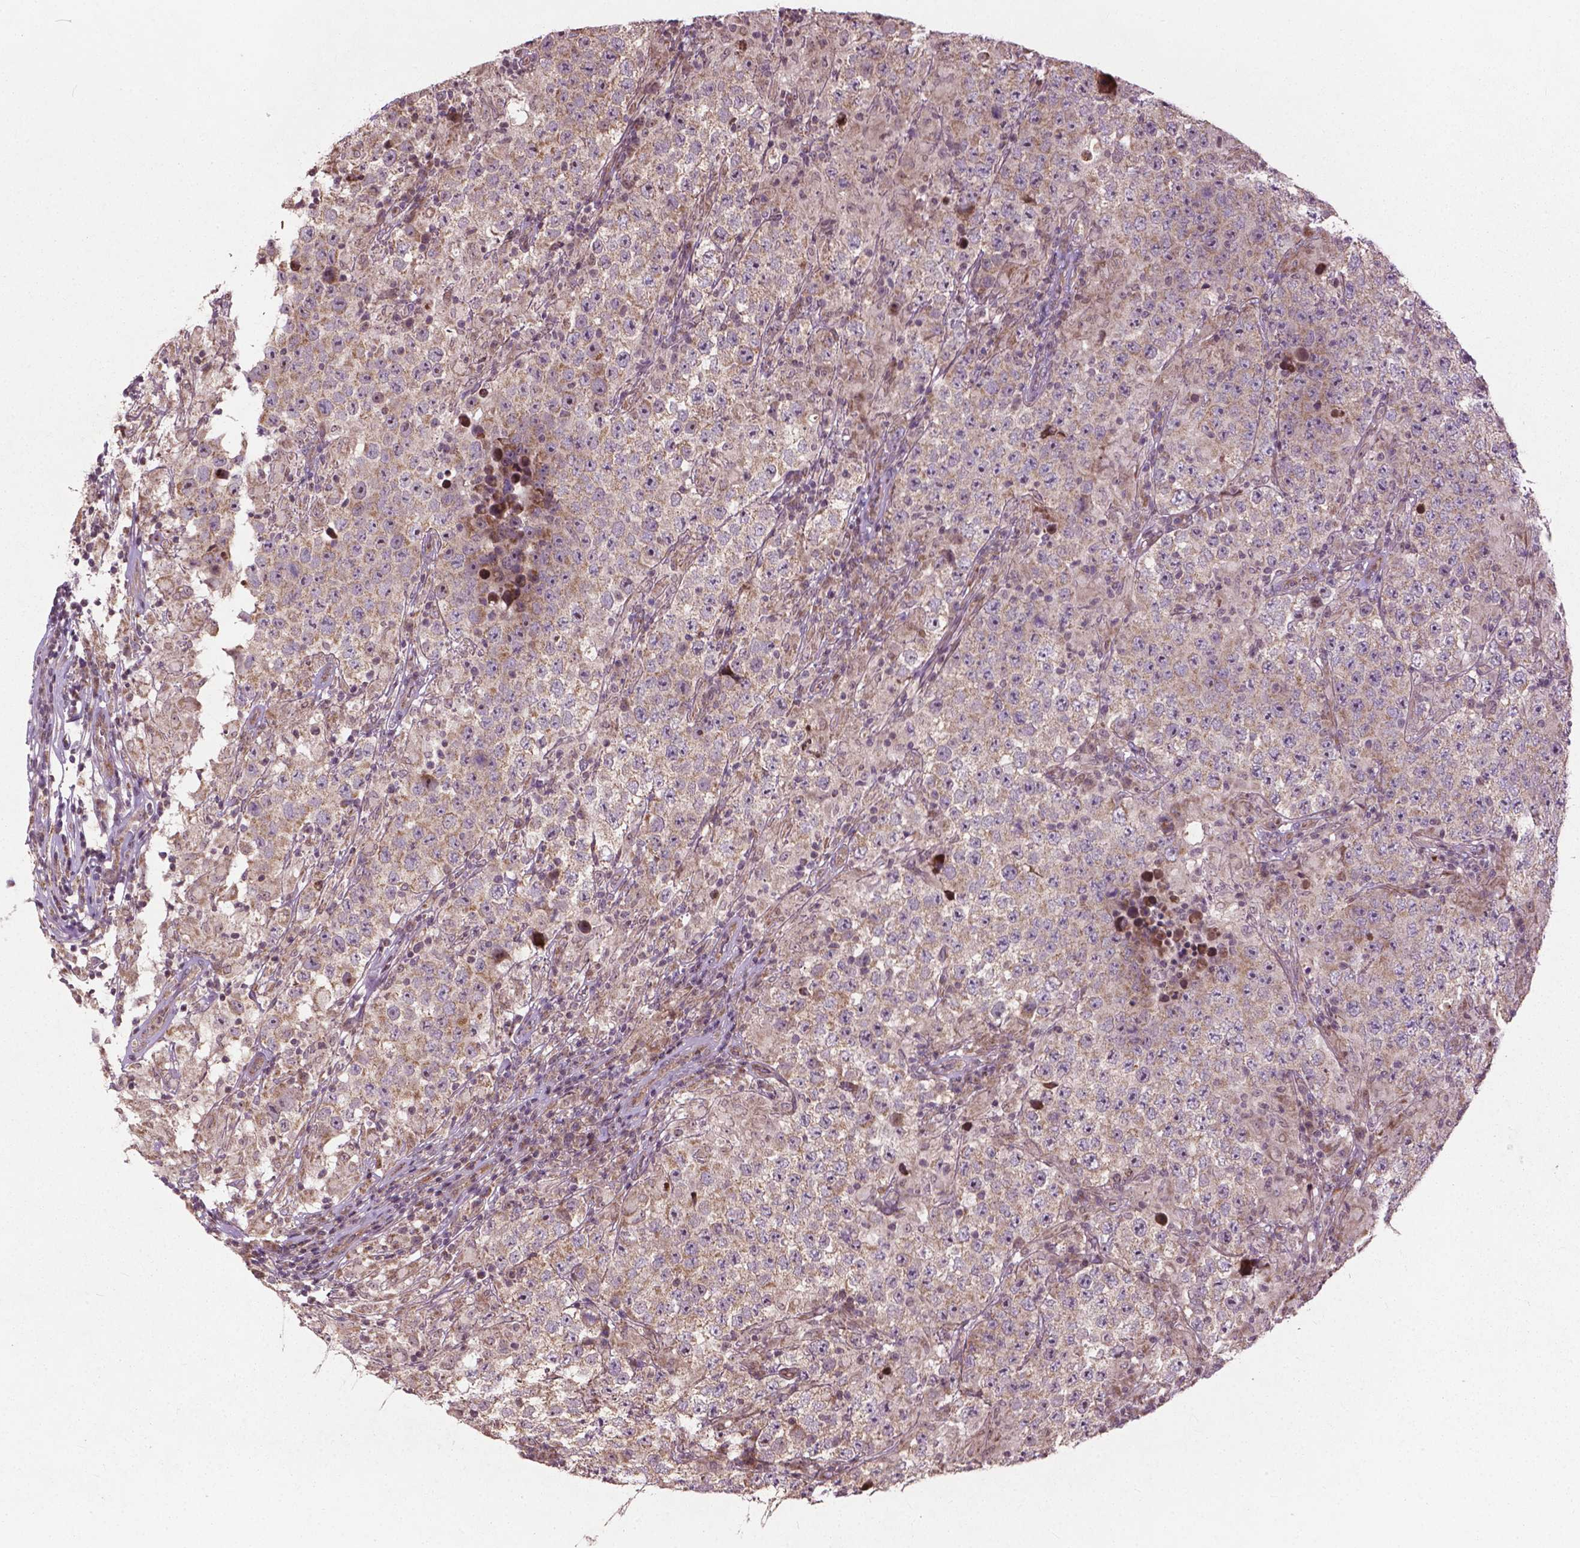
{"staining": {"intensity": "weak", "quantity": "25%-75%", "location": "cytoplasmic/membranous"}, "tissue": "testis cancer", "cell_type": "Tumor cells", "image_type": "cancer", "snomed": [{"axis": "morphology", "description": "Seminoma, NOS"}, {"axis": "morphology", "description": "Carcinoma, Embryonal, NOS"}, {"axis": "topography", "description": "Testis"}], "caption": "The micrograph reveals a brown stain indicating the presence of a protein in the cytoplasmic/membranous of tumor cells in embryonal carcinoma (testis).", "gene": "B3GALNT2", "patient": {"sex": "male", "age": 41}}